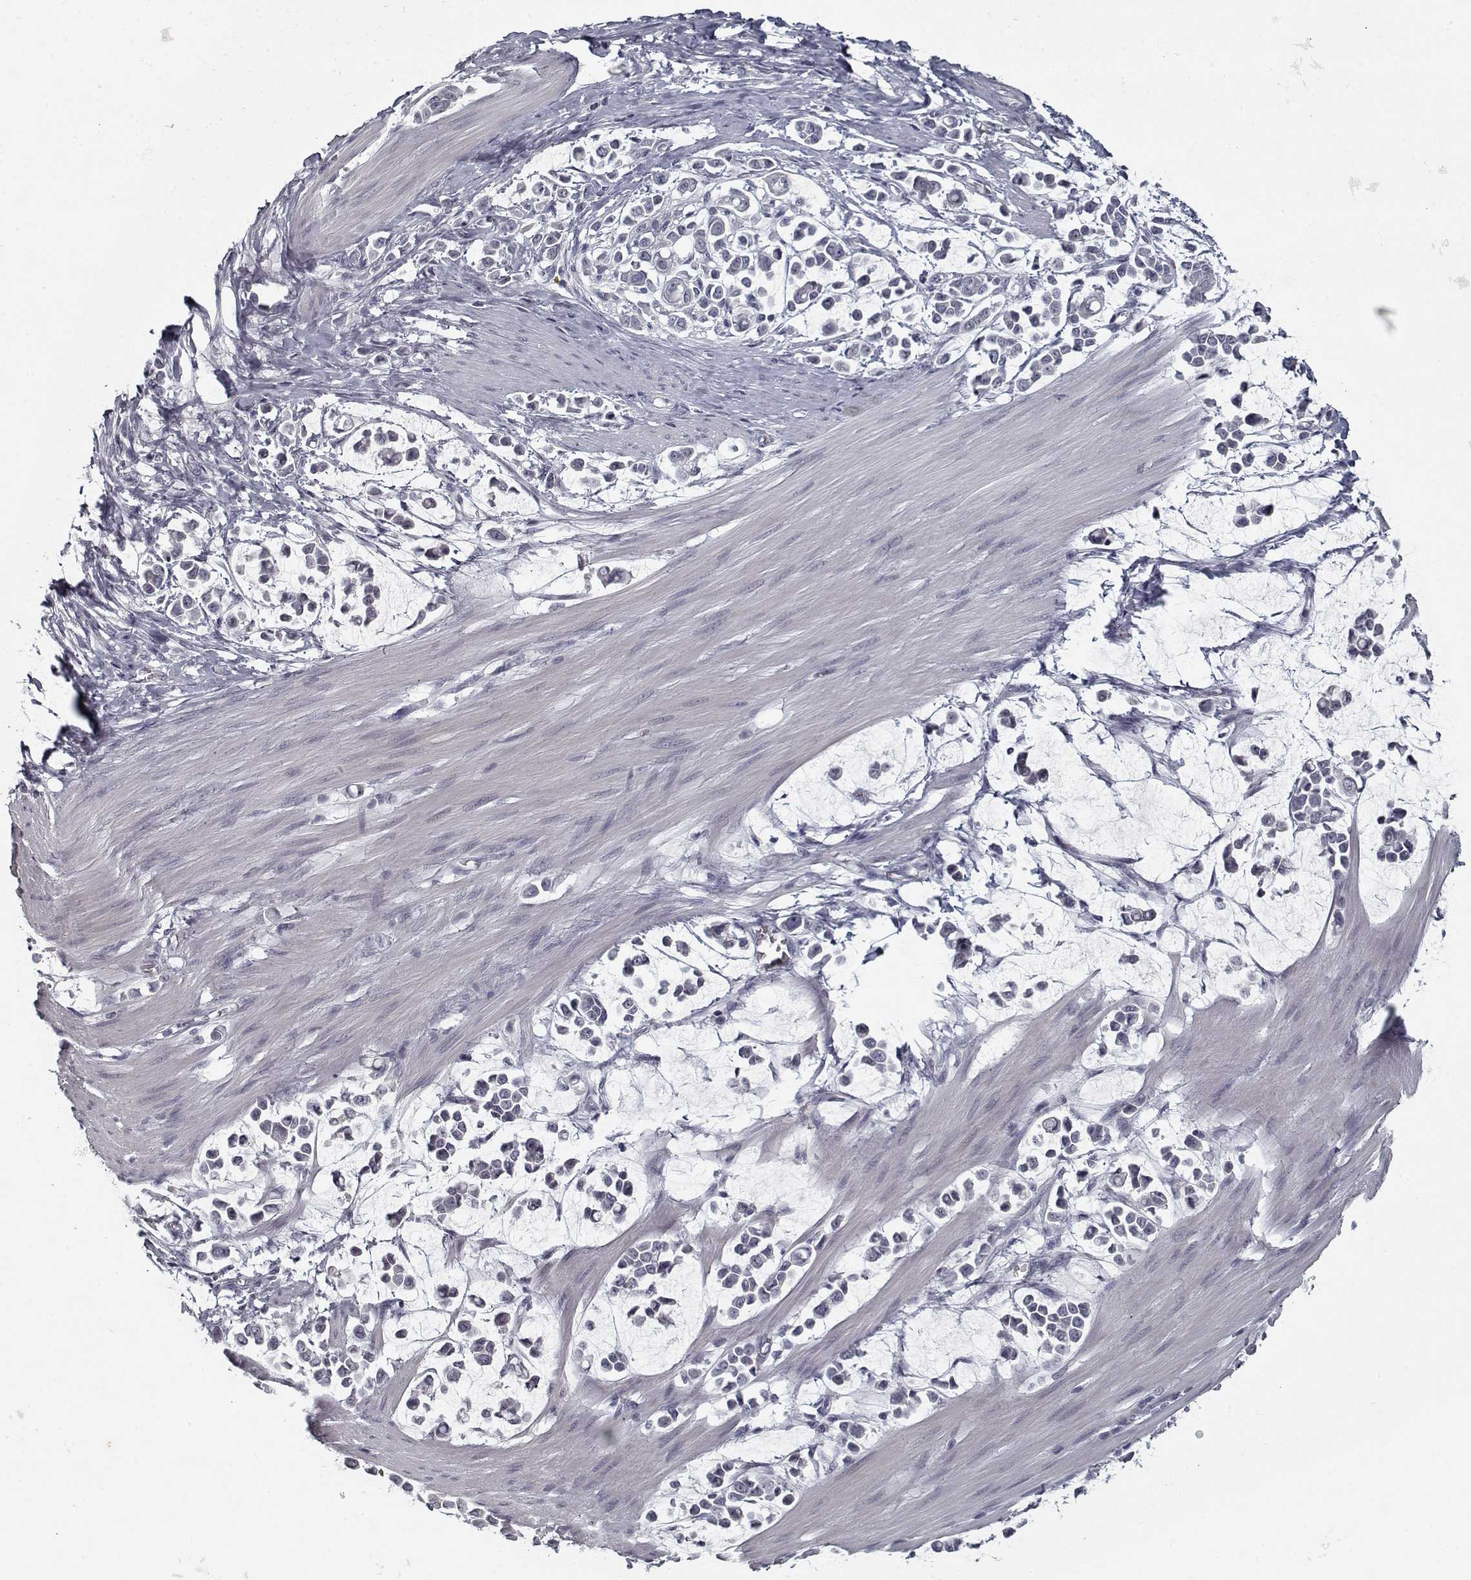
{"staining": {"intensity": "negative", "quantity": "none", "location": "none"}, "tissue": "stomach cancer", "cell_type": "Tumor cells", "image_type": "cancer", "snomed": [{"axis": "morphology", "description": "Adenocarcinoma, NOS"}, {"axis": "topography", "description": "Stomach"}], "caption": "Immunohistochemical staining of stomach cancer reveals no significant expression in tumor cells.", "gene": "GAD2", "patient": {"sex": "male", "age": 82}}